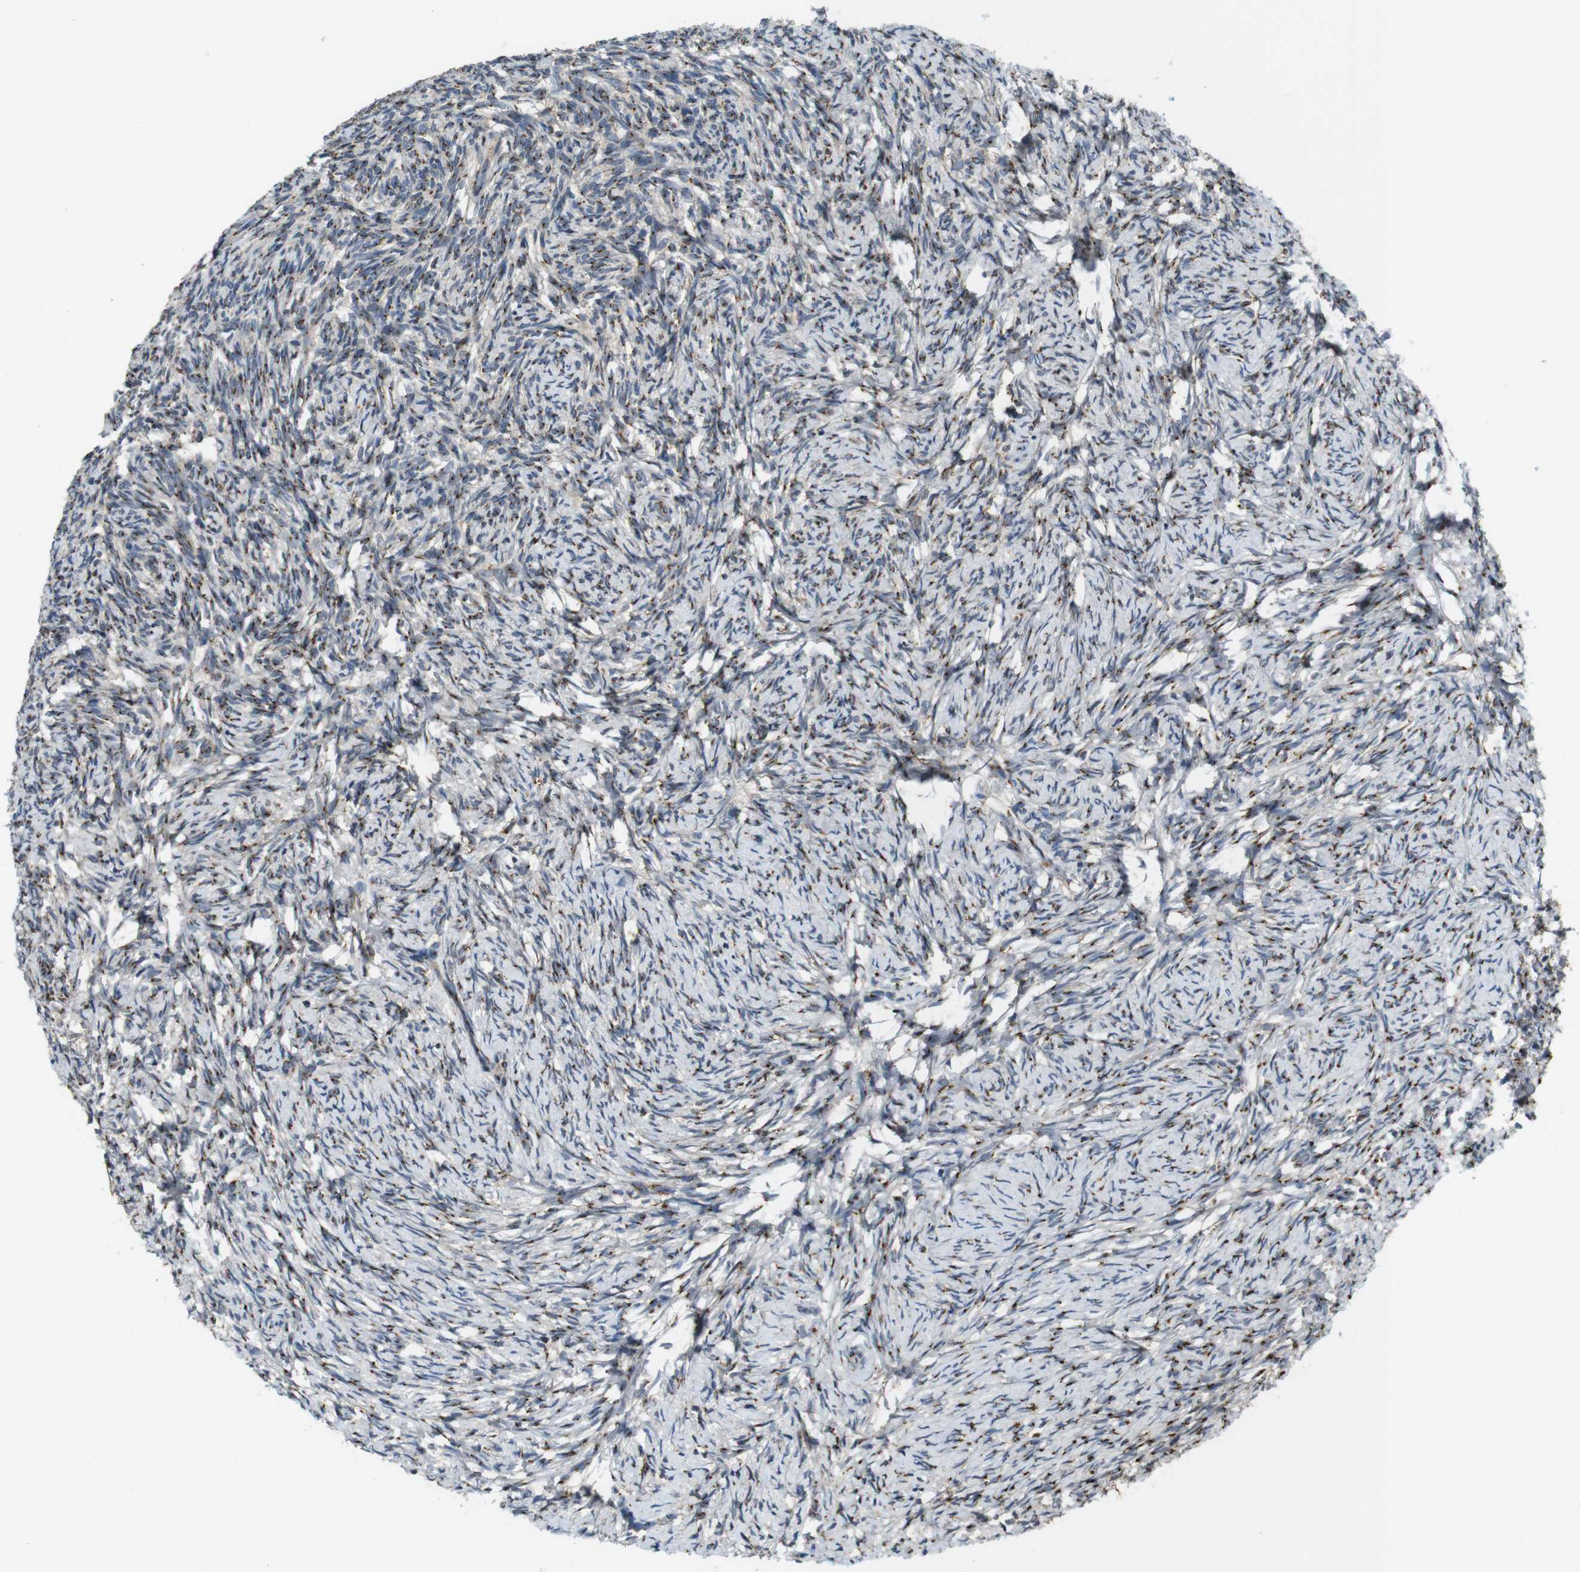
{"staining": {"intensity": "moderate", "quantity": ">75%", "location": "cytoplasmic/membranous"}, "tissue": "ovary", "cell_type": "Follicle cells", "image_type": "normal", "snomed": [{"axis": "morphology", "description": "Normal tissue, NOS"}, {"axis": "topography", "description": "Ovary"}], "caption": "Brown immunohistochemical staining in benign ovary reveals moderate cytoplasmic/membranous positivity in about >75% of follicle cells.", "gene": "ZFPL1", "patient": {"sex": "female", "age": 60}}